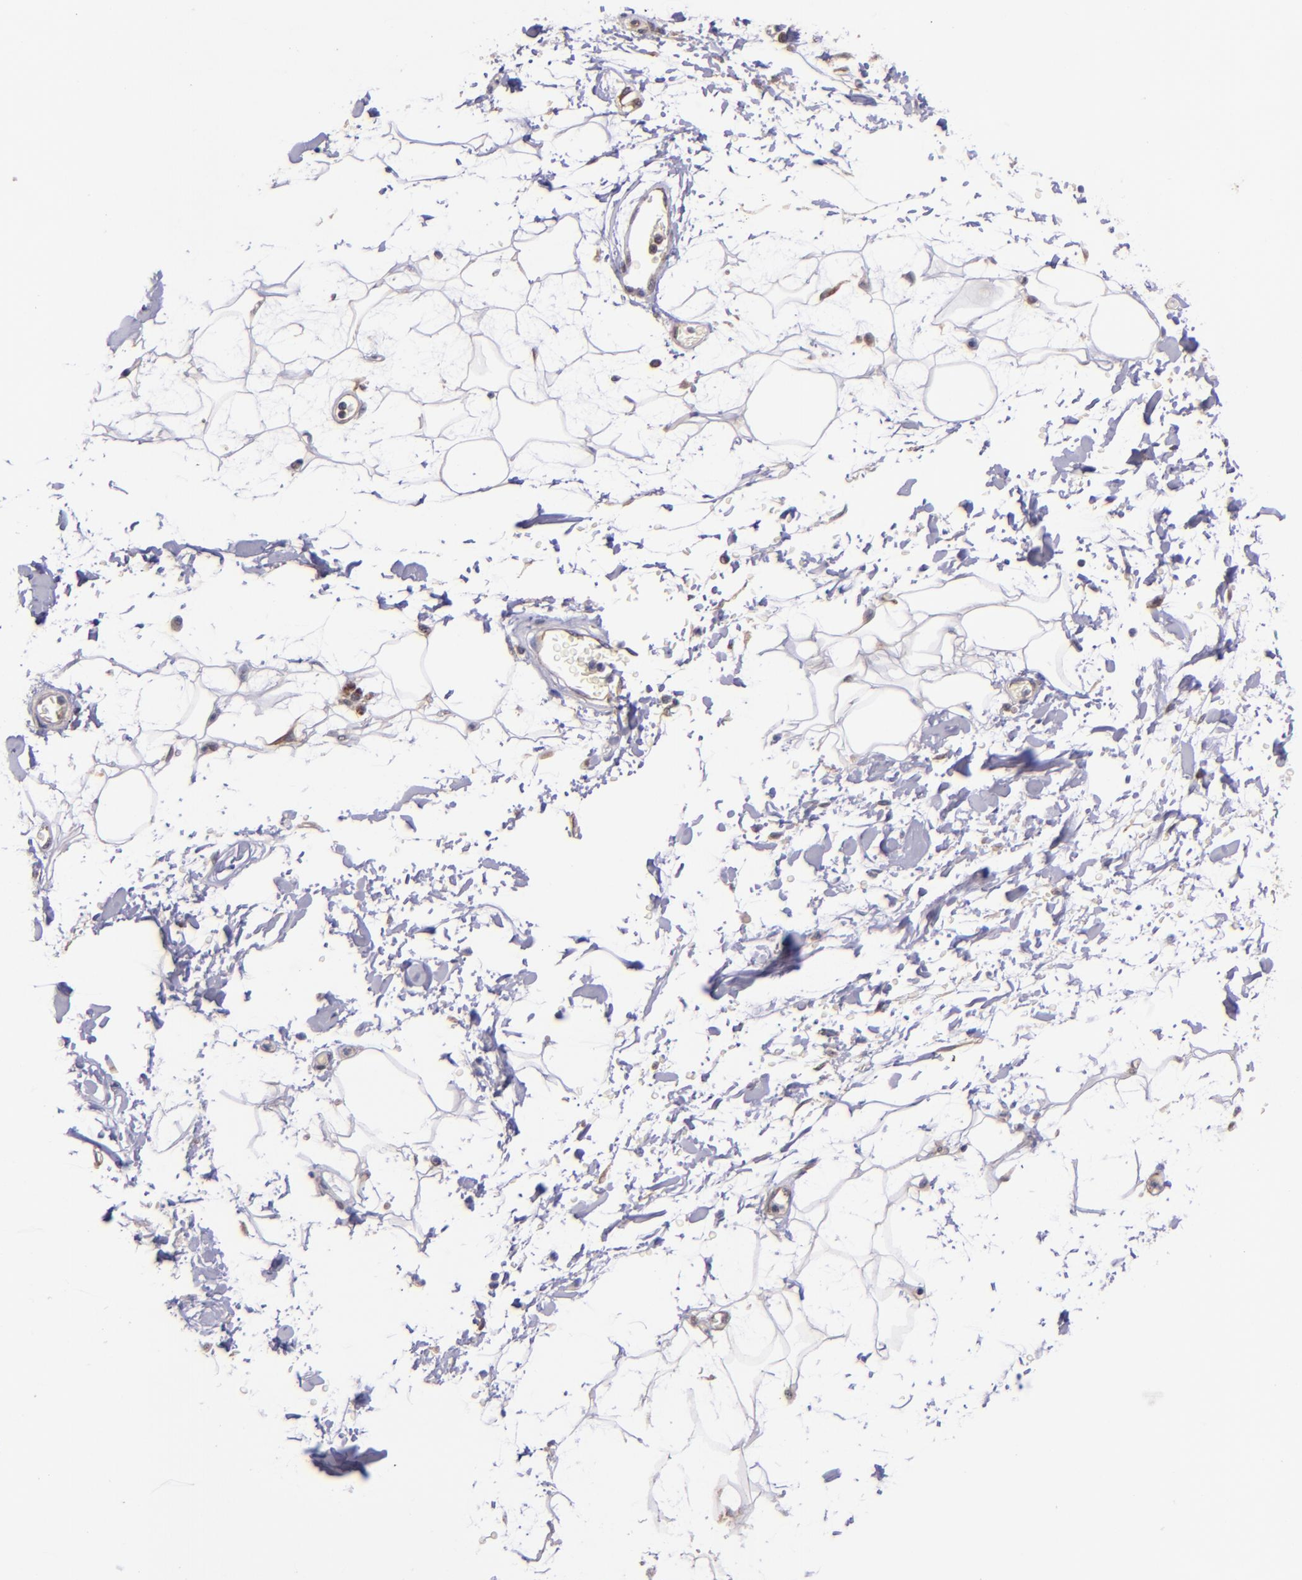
{"staining": {"intensity": "negative", "quantity": "none", "location": "none"}, "tissue": "adipose tissue", "cell_type": "Adipocytes", "image_type": "normal", "snomed": [{"axis": "morphology", "description": "Normal tissue, NOS"}, {"axis": "topography", "description": "Soft tissue"}], "caption": "Adipocytes are negative for brown protein staining in unremarkable adipose tissue. (Brightfield microscopy of DAB (3,3'-diaminobenzidine) immunohistochemistry (IHC) at high magnification).", "gene": "SHC1", "patient": {"sex": "male", "age": 72}}